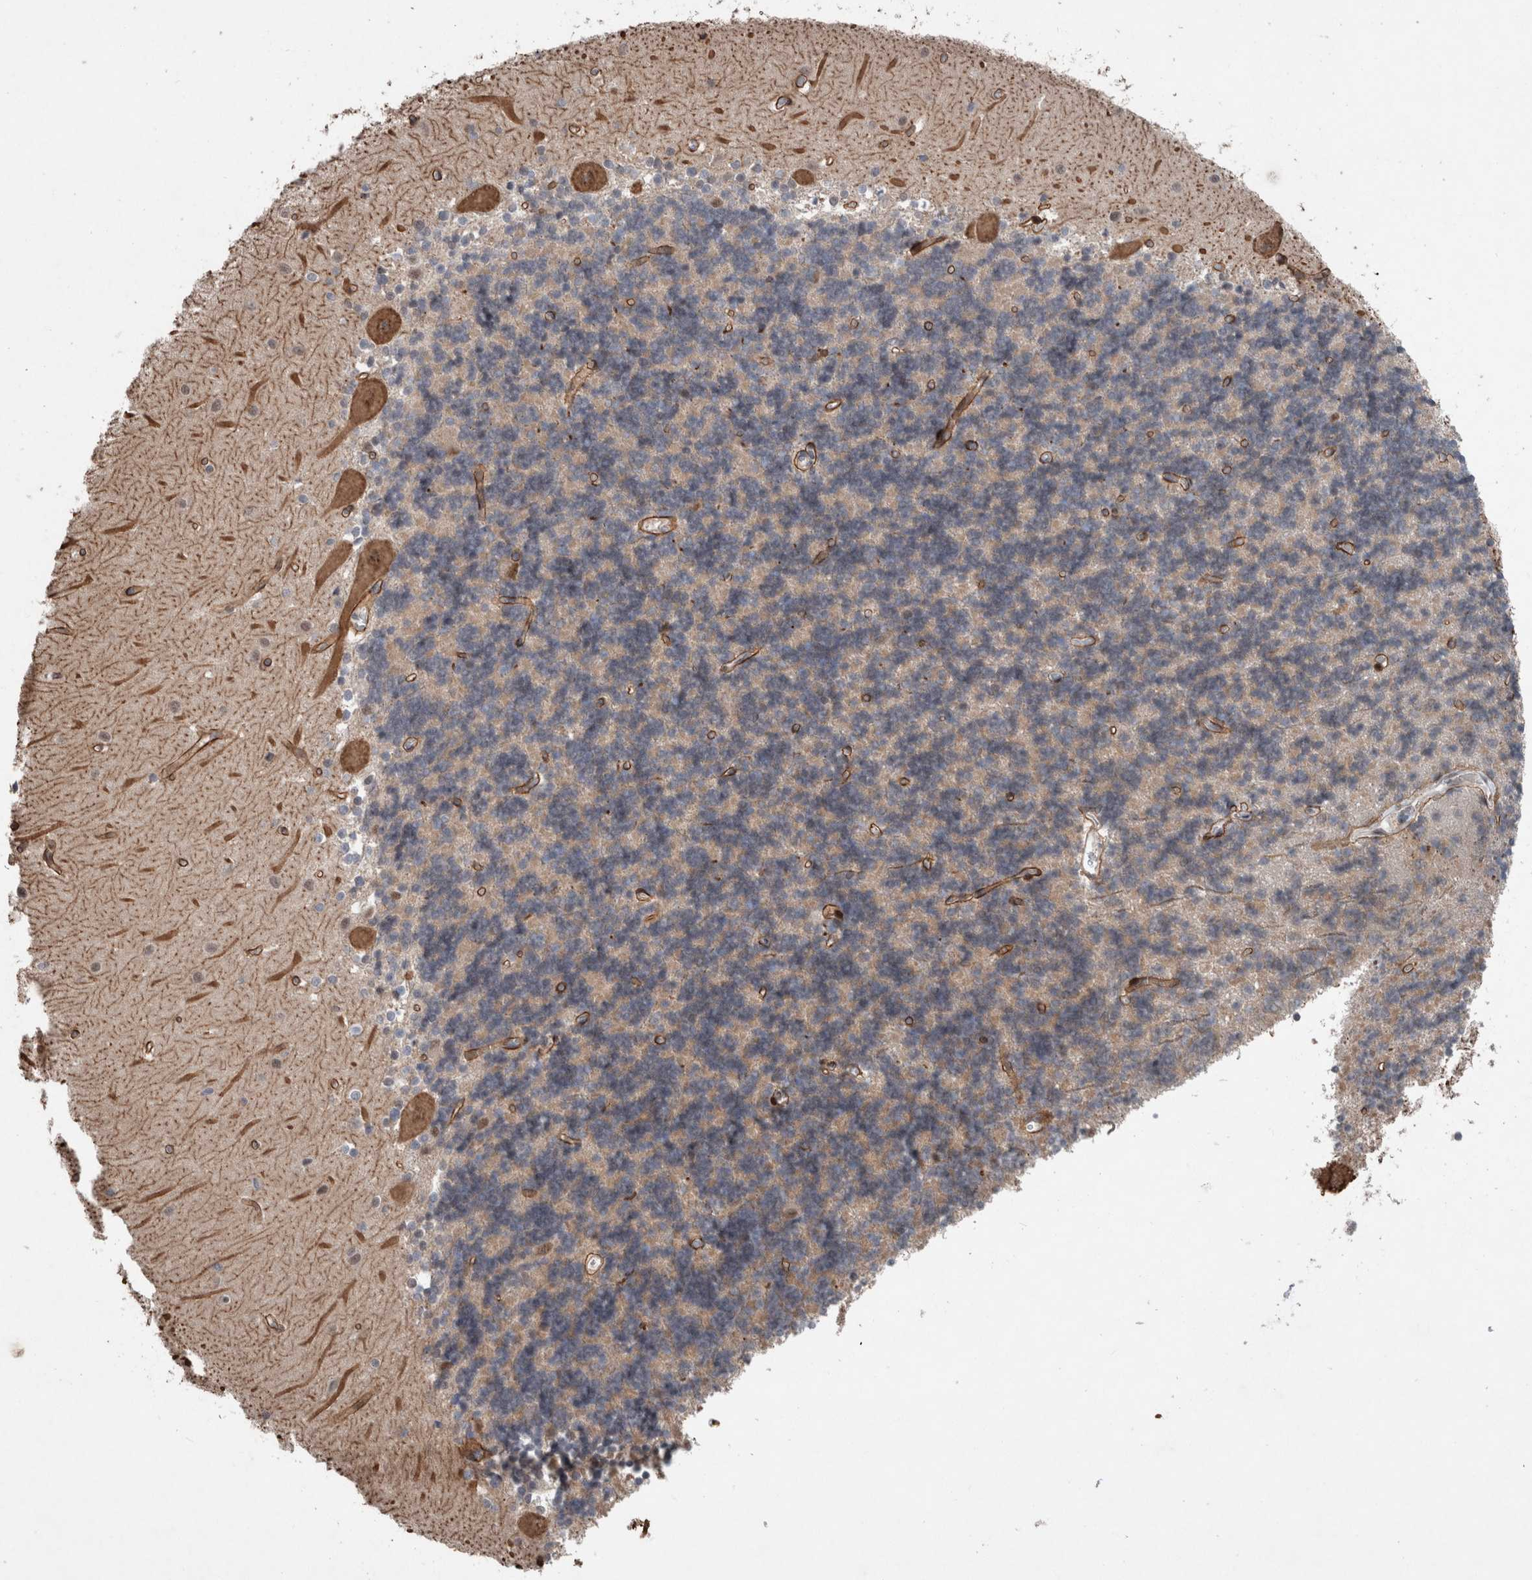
{"staining": {"intensity": "weak", "quantity": "25%-75%", "location": "cytoplasmic/membranous"}, "tissue": "cerebellum", "cell_type": "Cells in granular layer", "image_type": "normal", "snomed": [{"axis": "morphology", "description": "Normal tissue, NOS"}, {"axis": "topography", "description": "Cerebellum"}], "caption": "Protein expression analysis of unremarkable cerebellum demonstrates weak cytoplasmic/membranous positivity in approximately 25%-75% of cells in granular layer. Ihc stains the protein of interest in brown and the nuclei are stained blue.", "gene": "GIMAP6", "patient": {"sex": "male", "age": 37}}